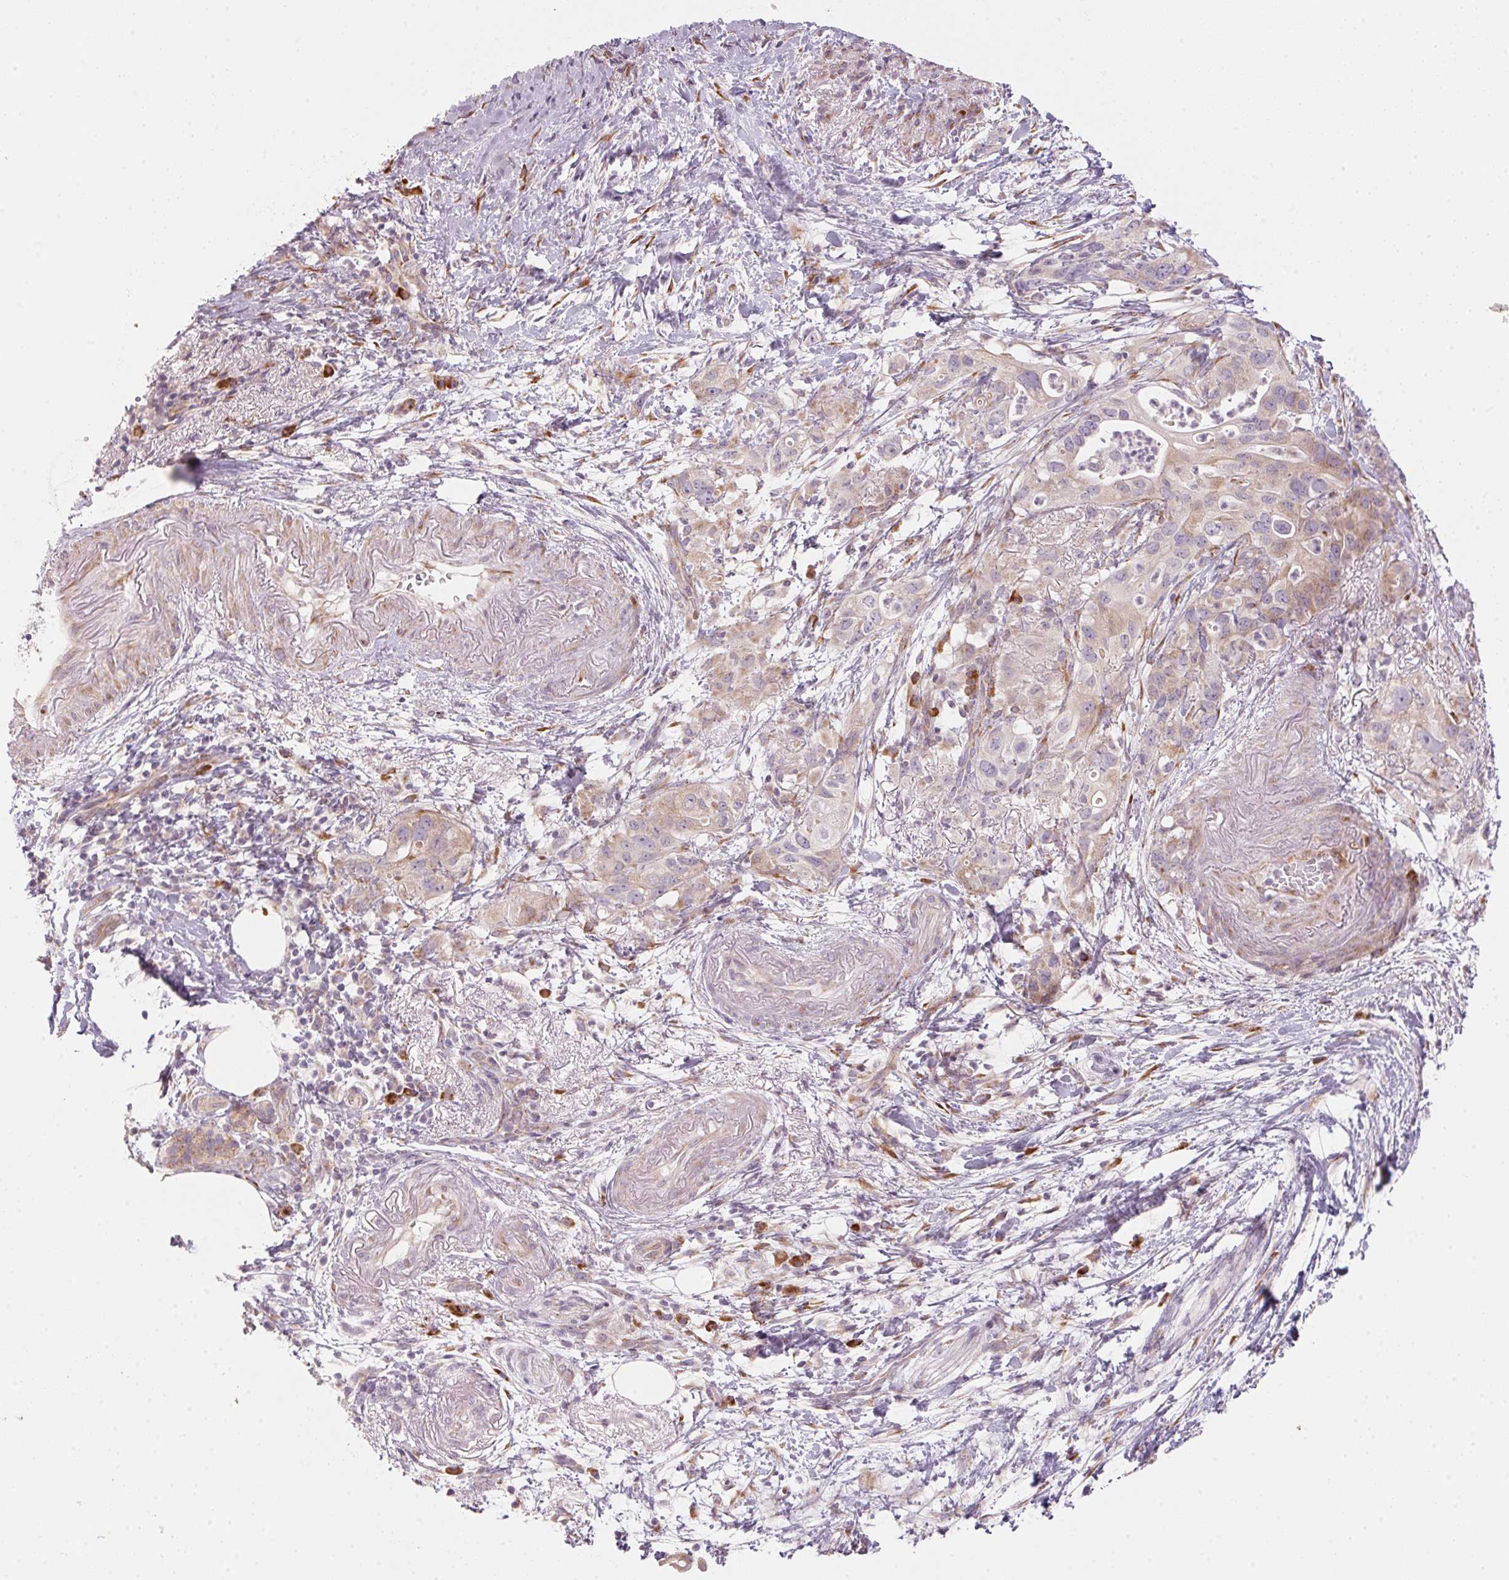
{"staining": {"intensity": "weak", "quantity": "<25%", "location": "cytoplasmic/membranous"}, "tissue": "pancreatic cancer", "cell_type": "Tumor cells", "image_type": "cancer", "snomed": [{"axis": "morphology", "description": "Adenocarcinoma, NOS"}, {"axis": "topography", "description": "Pancreas"}], "caption": "Tumor cells are negative for brown protein staining in pancreatic cancer (adenocarcinoma).", "gene": "BLOC1S2", "patient": {"sex": "female", "age": 72}}